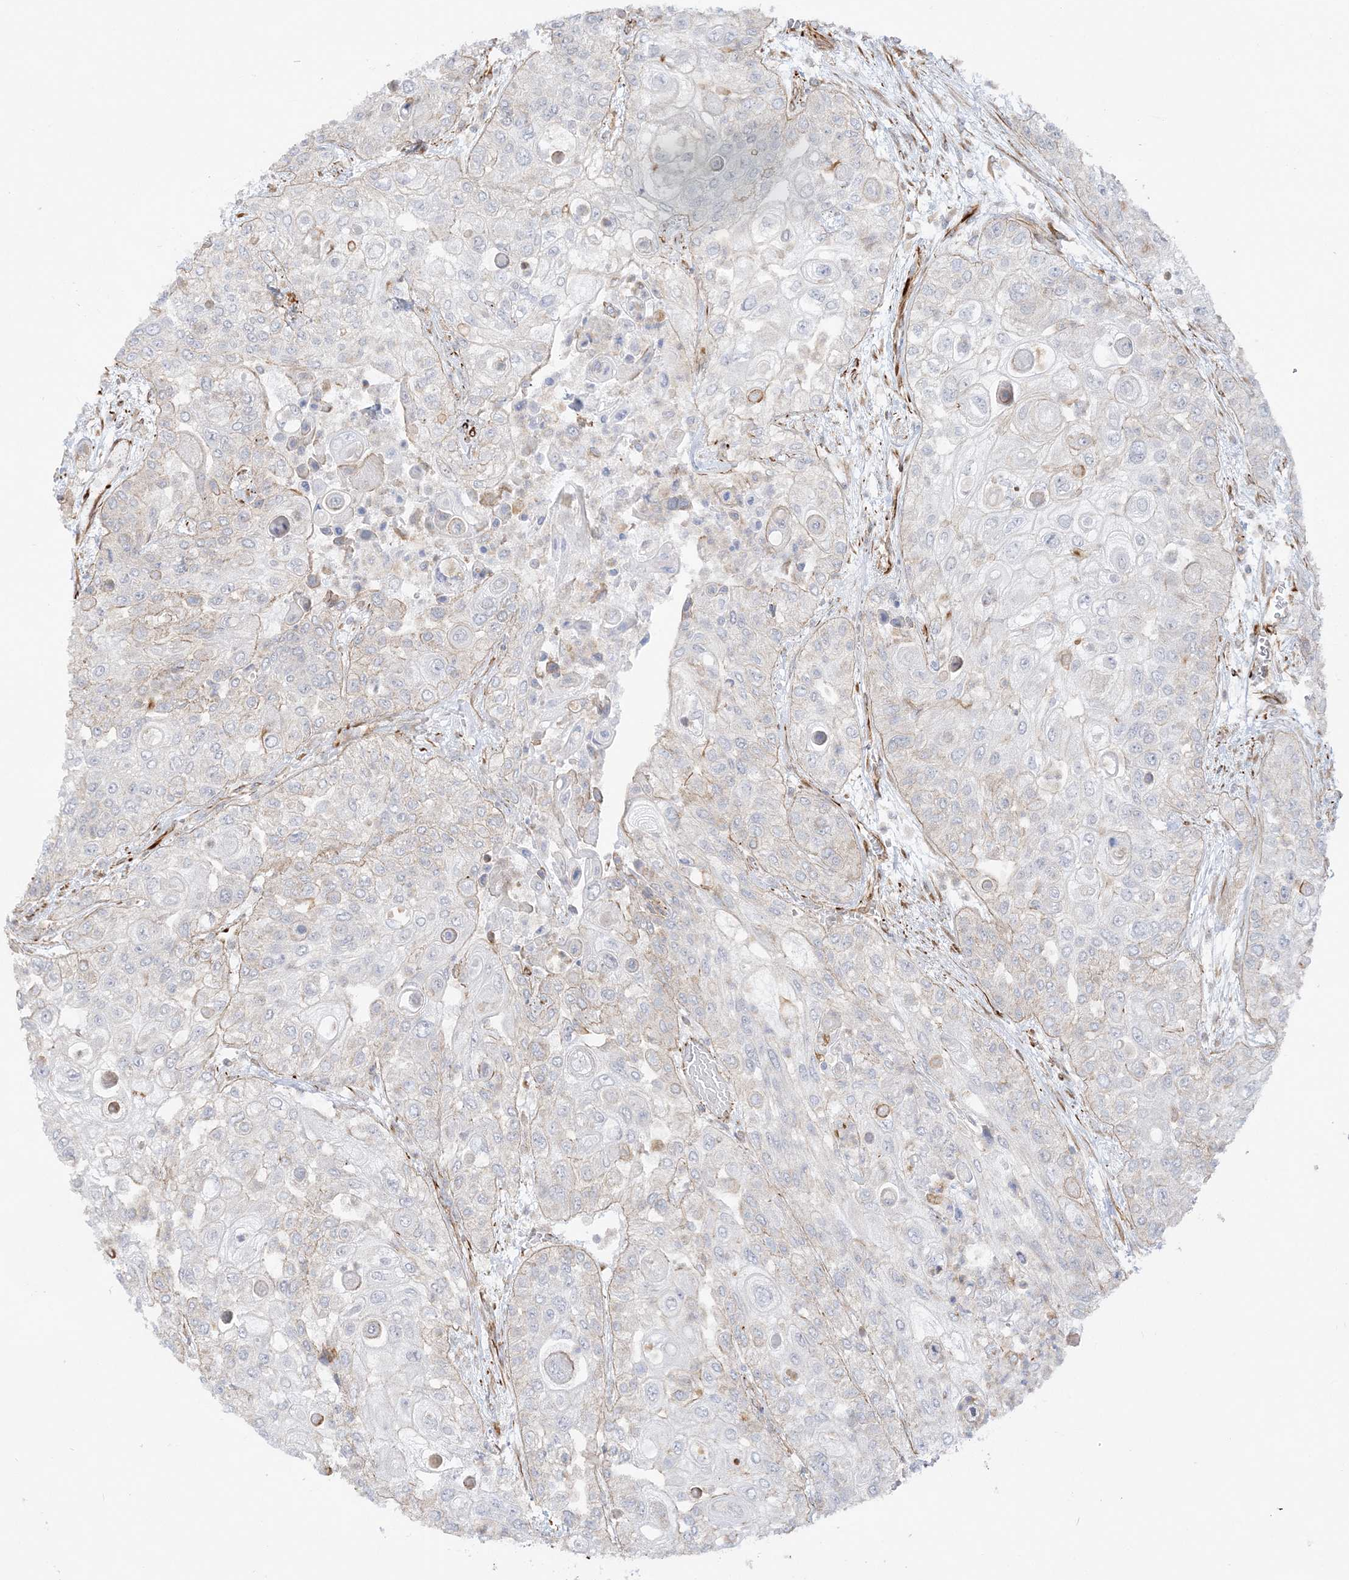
{"staining": {"intensity": "negative", "quantity": "none", "location": "none"}, "tissue": "urothelial cancer", "cell_type": "Tumor cells", "image_type": "cancer", "snomed": [{"axis": "morphology", "description": "Urothelial carcinoma, High grade"}, {"axis": "topography", "description": "Urinary bladder"}], "caption": "This is an IHC photomicrograph of human high-grade urothelial carcinoma. There is no expression in tumor cells.", "gene": "SCLT1", "patient": {"sex": "female", "age": 79}}